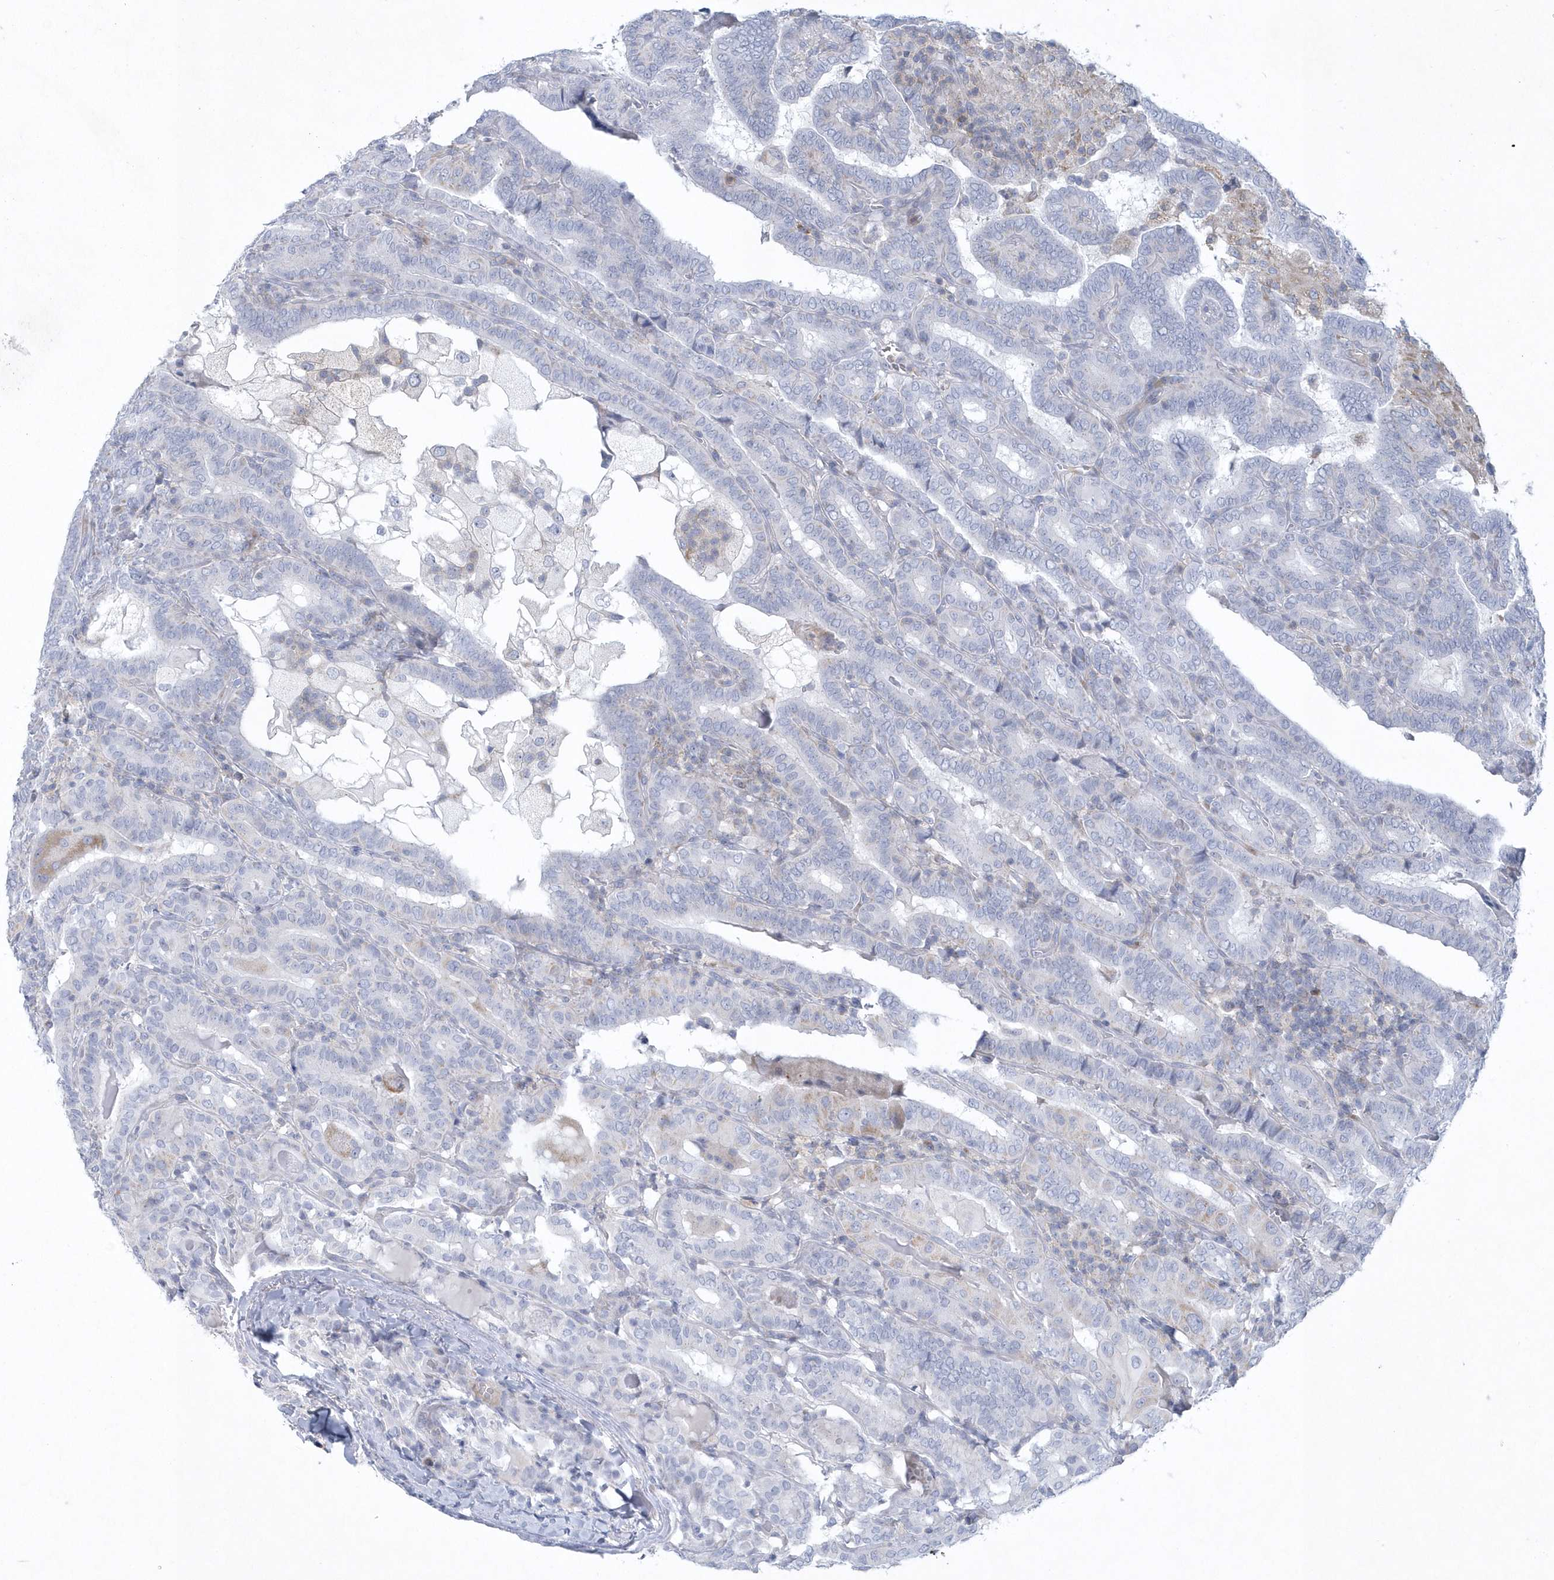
{"staining": {"intensity": "negative", "quantity": "none", "location": "none"}, "tissue": "thyroid cancer", "cell_type": "Tumor cells", "image_type": "cancer", "snomed": [{"axis": "morphology", "description": "Papillary adenocarcinoma, NOS"}, {"axis": "topography", "description": "Thyroid gland"}], "caption": "This is an immunohistochemistry (IHC) photomicrograph of human papillary adenocarcinoma (thyroid). There is no positivity in tumor cells.", "gene": "NIPAL1", "patient": {"sex": "female", "age": 72}}